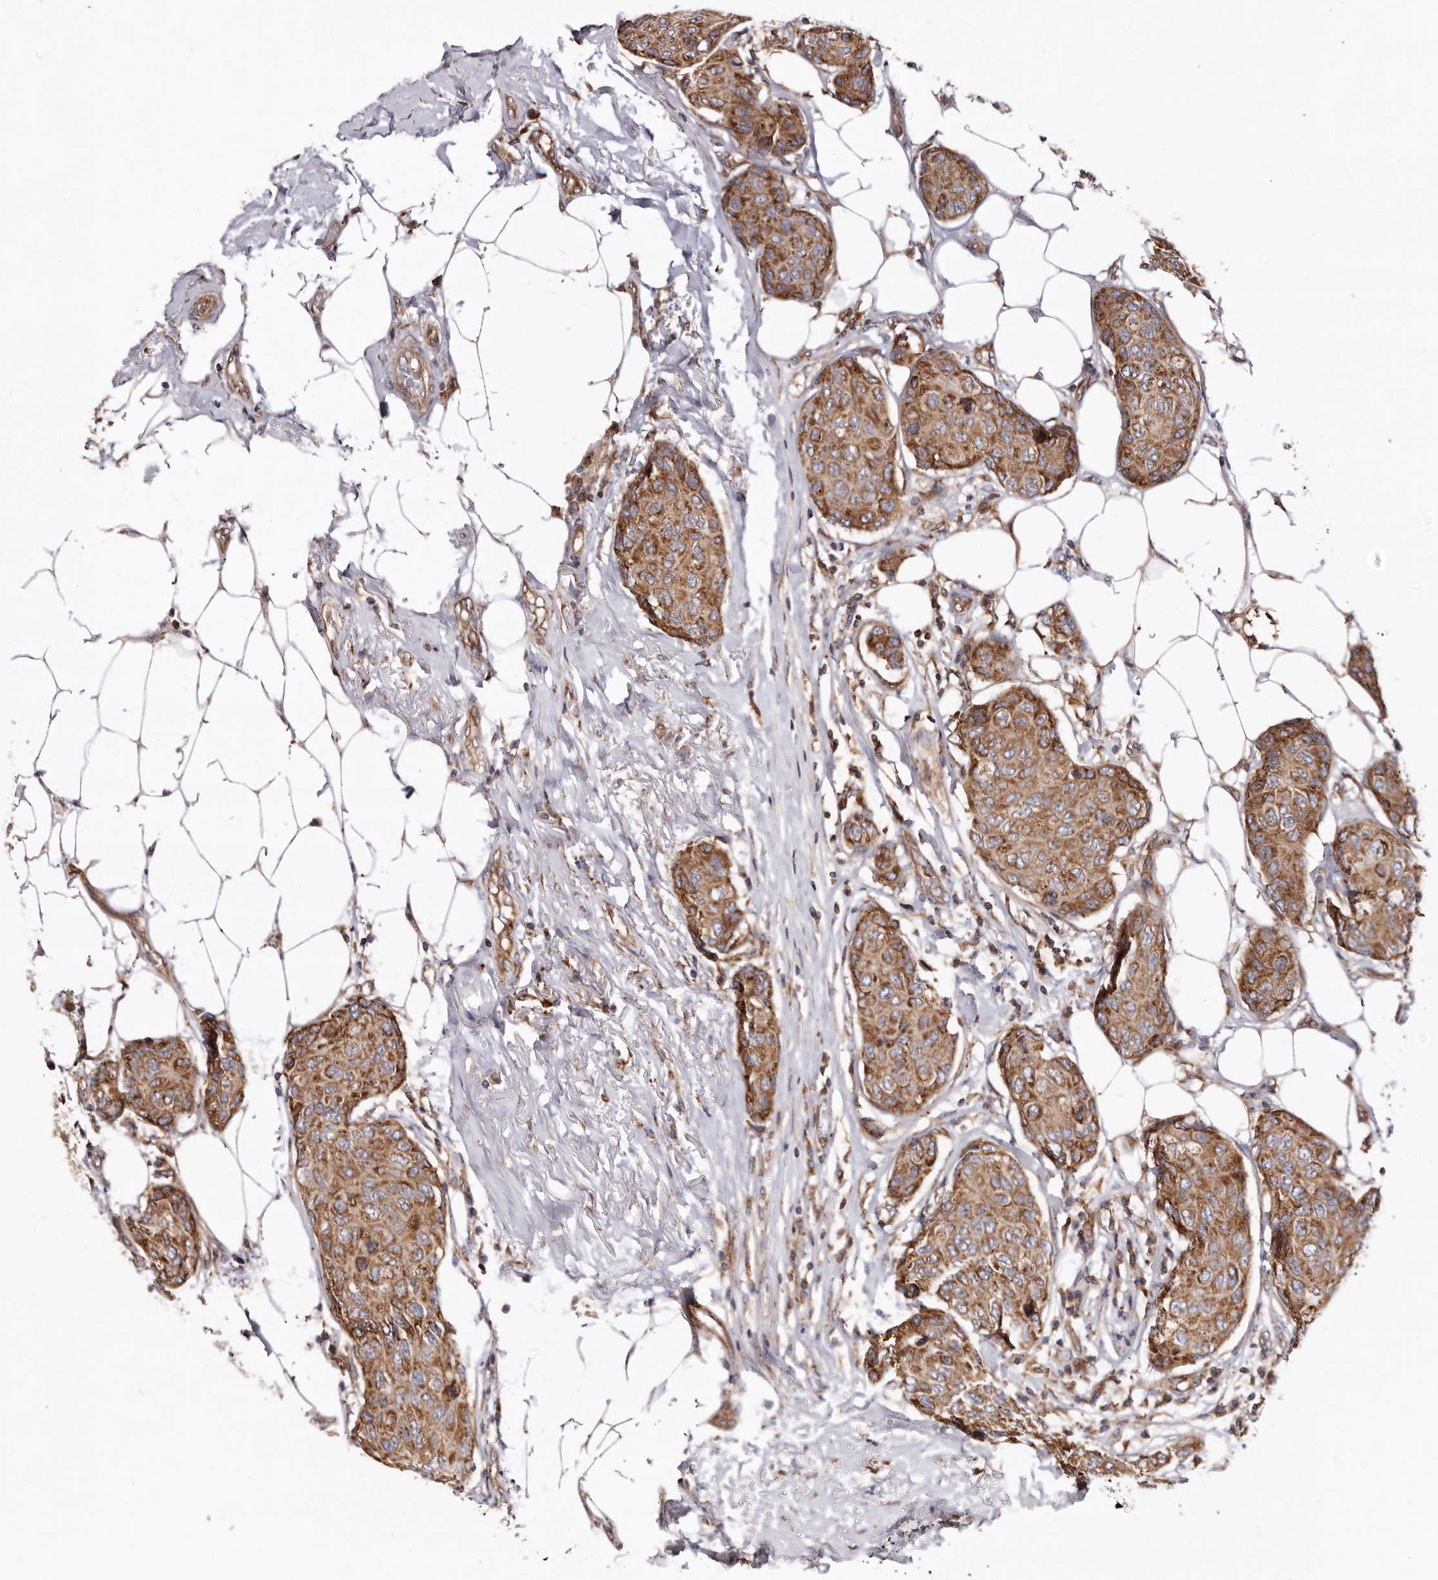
{"staining": {"intensity": "moderate", "quantity": ">75%", "location": "cytoplasmic/membranous"}, "tissue": "breast cancer", "cell_type": "Tumor cells", "image_type": "cancer", "snomed": [{"axis": "morphology", "description": "Duct carcinoma"}, {"axis": "topography", "description": "Breast"}], "caption": "The image displays immunohistochemical staining of invasive ductal carcinoma (breast). There is moderate cytoplasmic/membranous positivity is present in approximately >75% of tumor cells.", "gene": "COQ8B", "patient": {"sex": "female", "age": 80}}